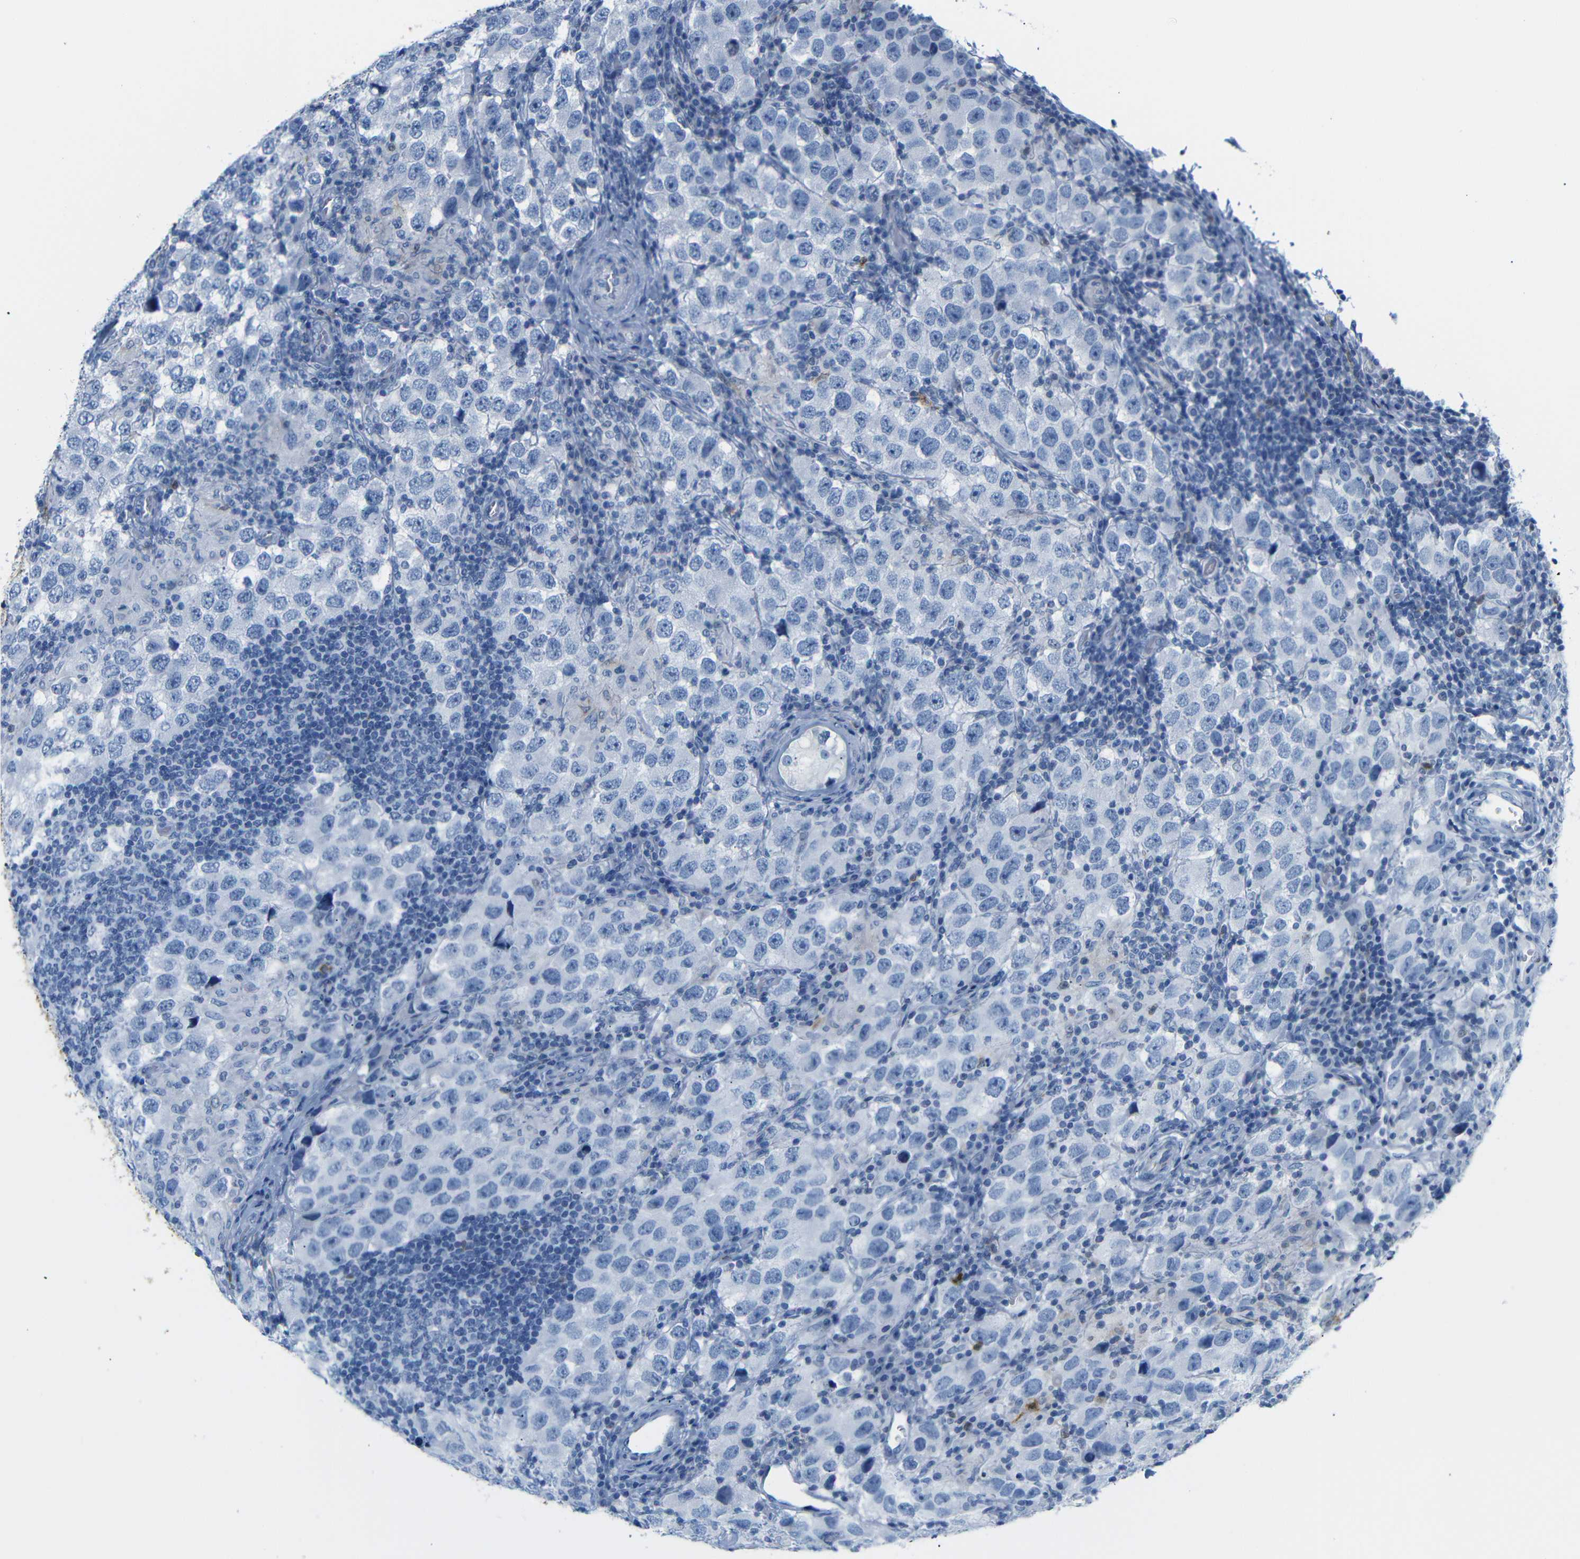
{"staining": {"intensity": "negative", "quantity": "none", "location": "none"}, "tissue": "testis cancer", "cell_type": "Tumor cells", "image_type": "cancer", "snomed": [{"axis": "morphology", "description": "Carcinoma, Embryonal, NOS"}, {"axis": "topography", "description": "Testis"}], "caption": "This image is of testis embryonal carcinoma stained with immunohistochemistry to label a protein in brown with the nuclei are counter-stained blue. There is no positivity in tumor cells.", "gene": "MT1A", "patient": {"sex": "male", "age": 21}}